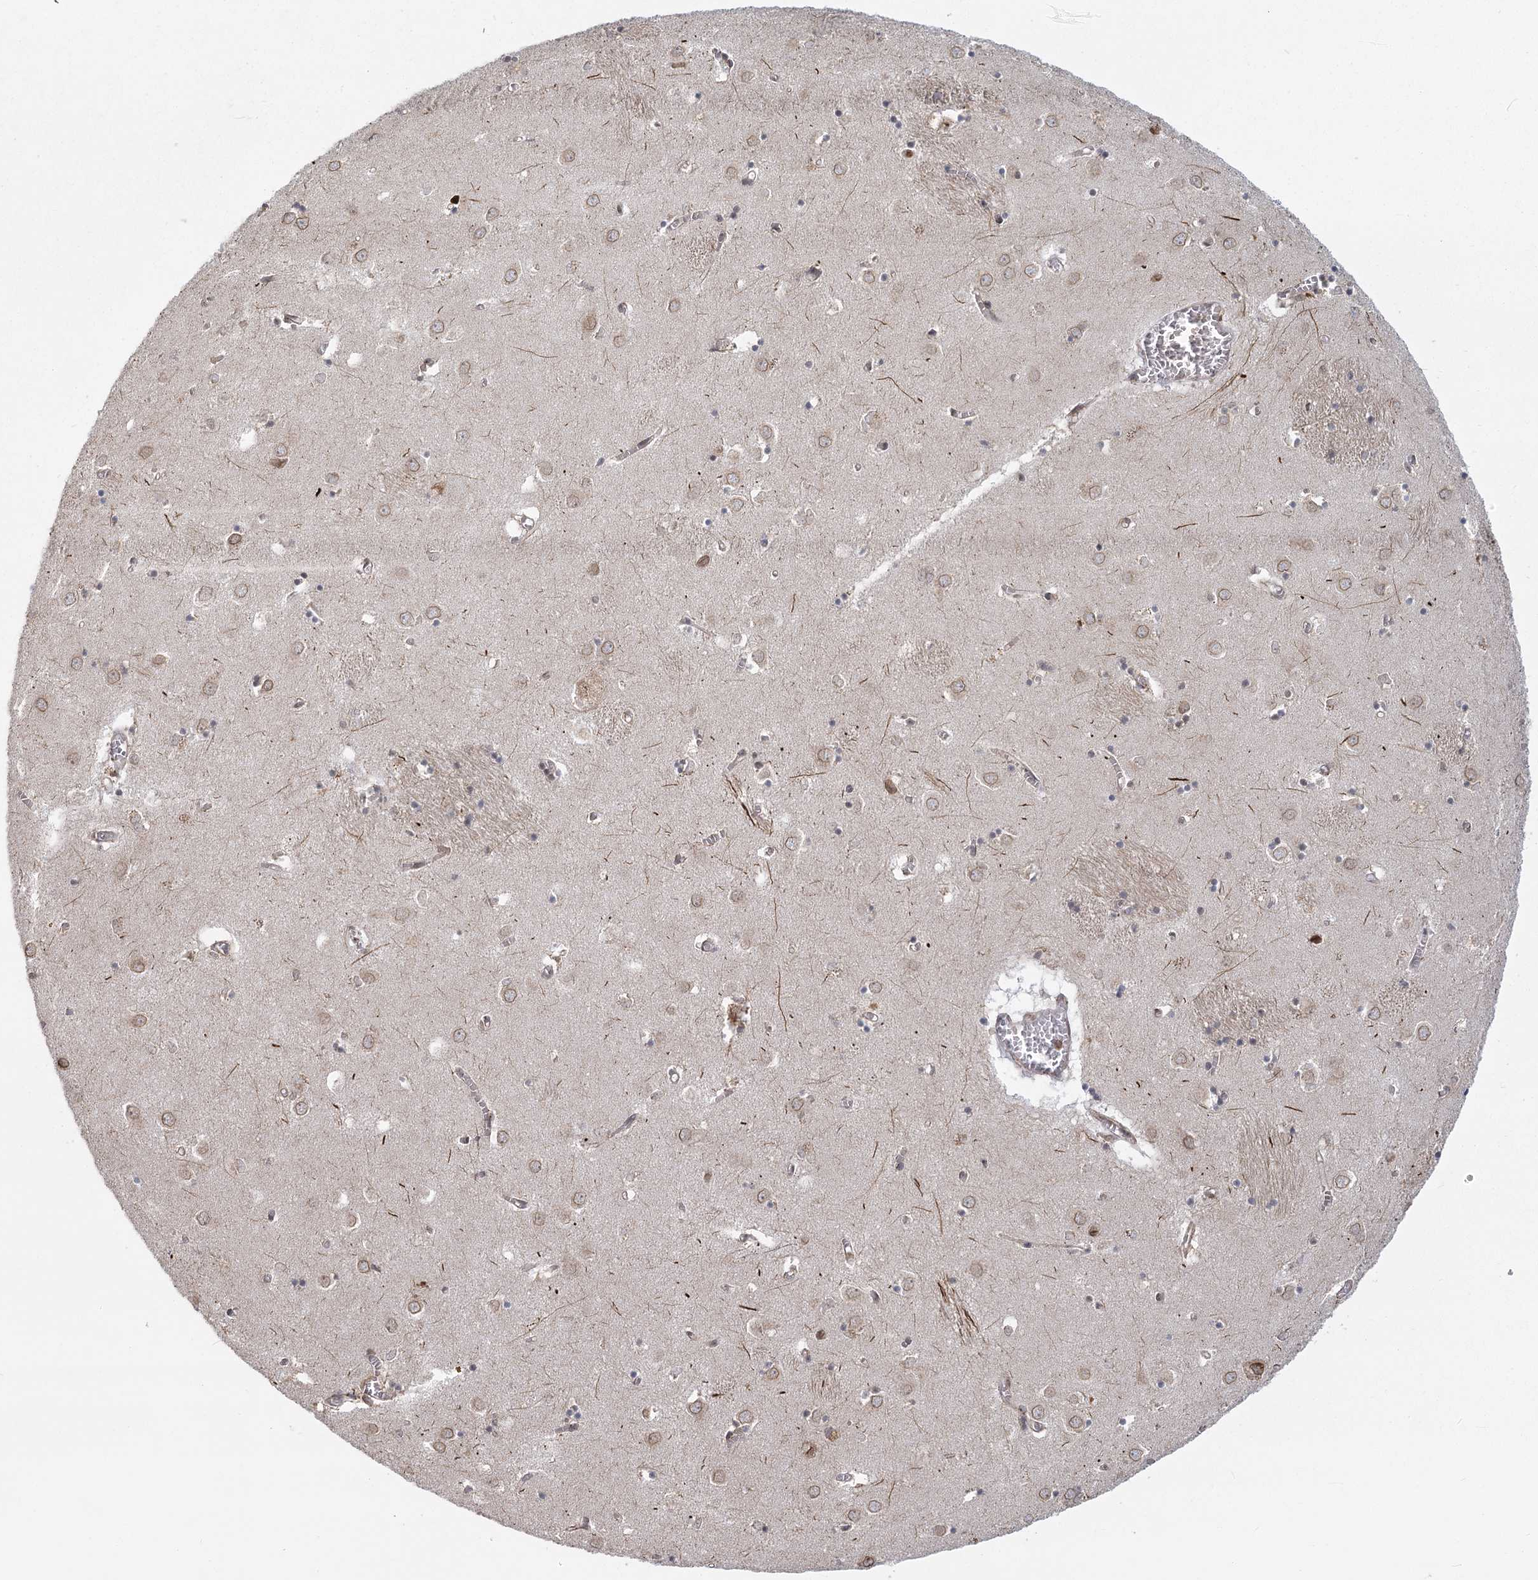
{"staining": {"intensity": "moderate", "quantity": "<25%", "location": "cytoplasmic/membranous,nuclear"}, "tissue": "caudate", "cell_type": "Glial cells", "image_type": "normal", "snomed": [{"axis": "morphology", "description": "Normal tissue, NOS"}, {"axis": "topography", "description": "Lateral ventricle wall"}], "caption": "Caudate stained with DAB (3,3'-diaminobenzidine) IHC displays low levels of moderate cytoplasmic/membranous,nuclear staining in approximately <25% of glial cells.", "gene": "LACTB", "patient": {"sex": "male", "age": 70}}